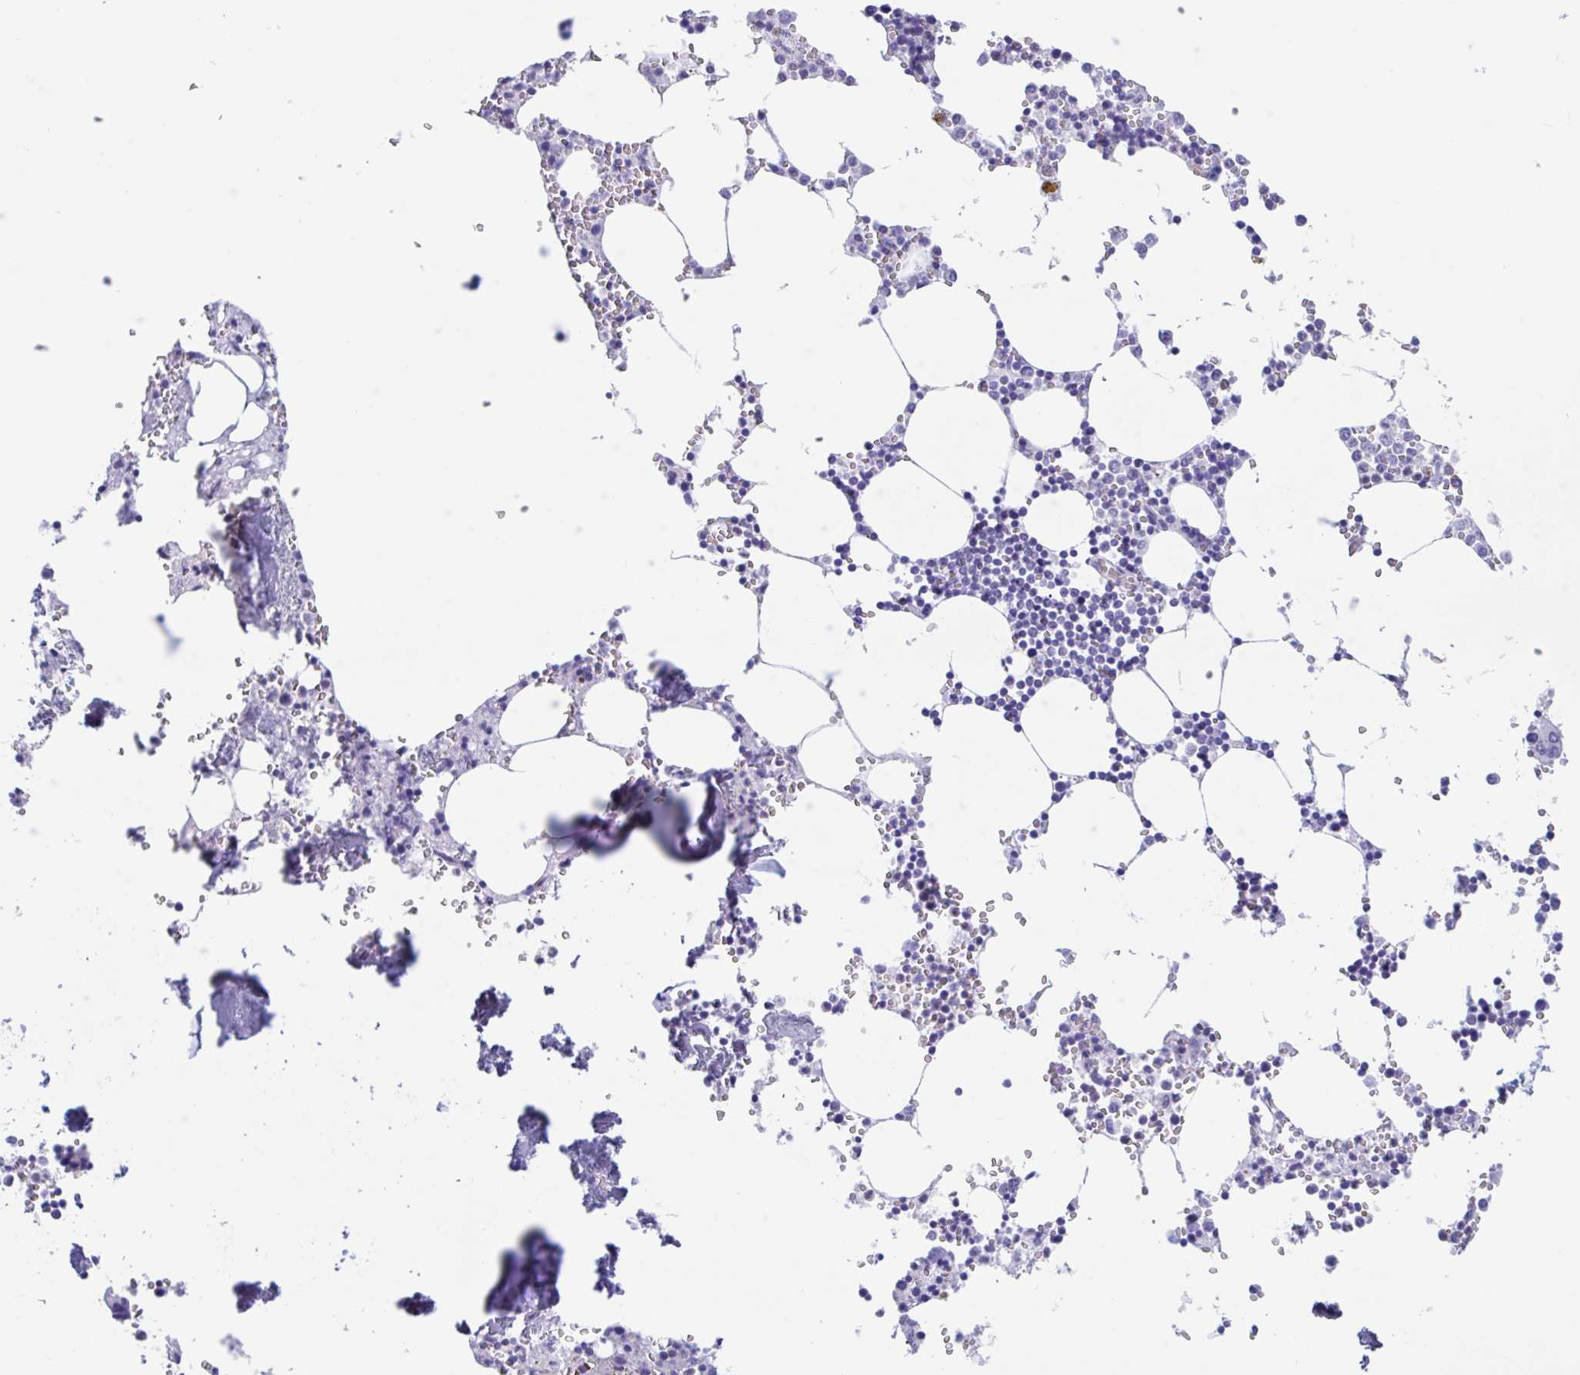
{"staining": {"intensity": "negative", "quantity": "none", "location": "none"}, "tissue": "bone marrow", "cell_type": "Hematopoietic cells", "image_type": "normal", "snomed": [{"axis": "morphology", "description": "Normal tissue, NOS"}, {"axis": "topography", "description": "Bone marrow"}], "caption": "IHC image of unremarkable bone marrow: human bone marrow stained with DAB (3,3'-diaminobenzidine) exhibits no significant protein positivity in hematopoietic cells.", "gene": "OR6N2", "patient": {"sex": "male", "age": 54}}